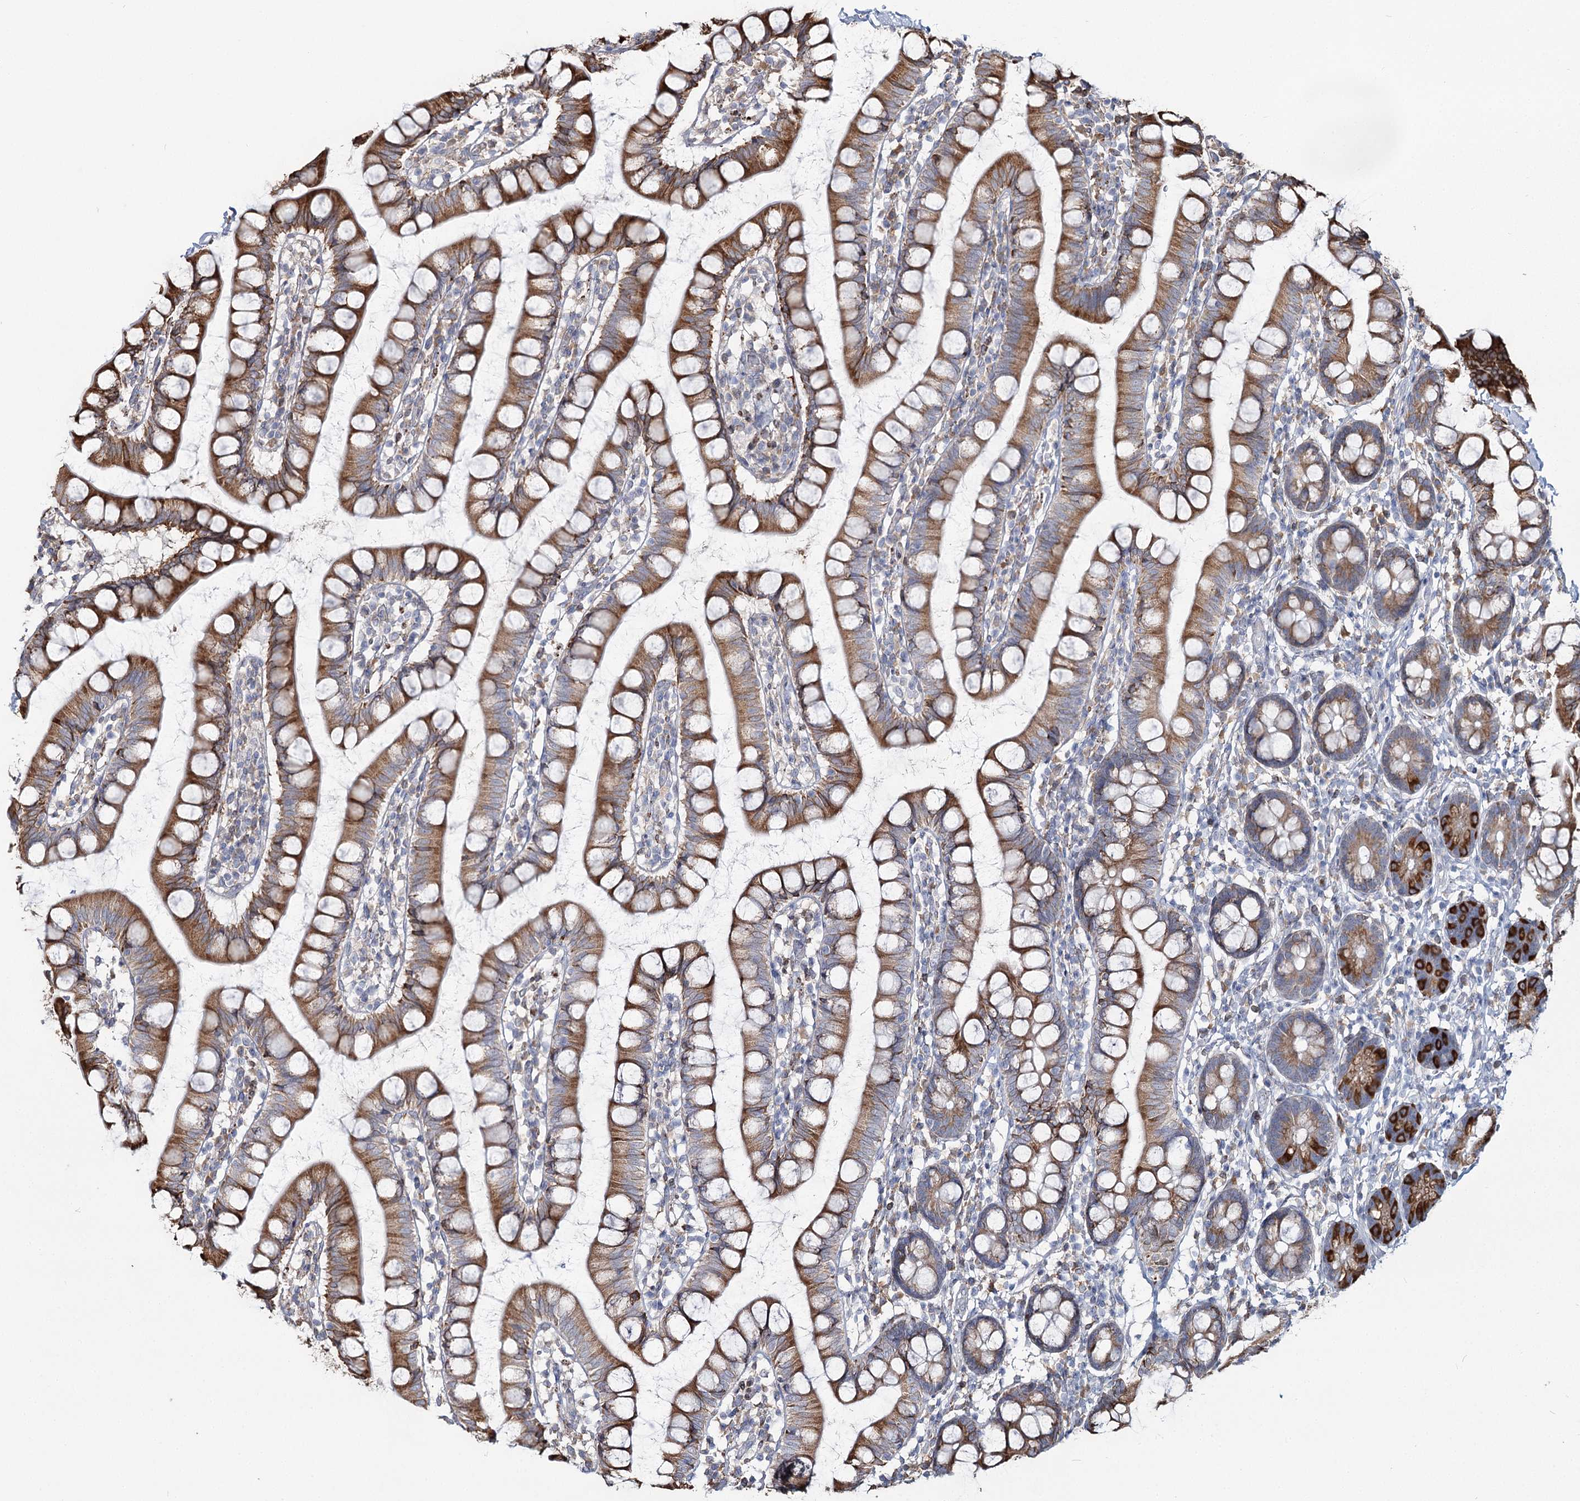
{"staining": {"intensity": "moderate", "quantity": ">75%", "location": "cytoplasmic/membranous"}, "tissue": "small intestine", "cell_type": "Glandular cells", "image_type": "normal", "snomed": [{"axis": "morphology", "description": "Normal tissue, NOS"}, {"axis": "topography", "description": "Small intestine"}], "caption": "Approximately >75% of glandular cells in normal human small intestine display moderate cytoplasmic/membranous protein positivity as visualized by brown immunohistochemical staining.", "gene": "ZCCHC9", "patient": {"sex": "female", "age": 84}}